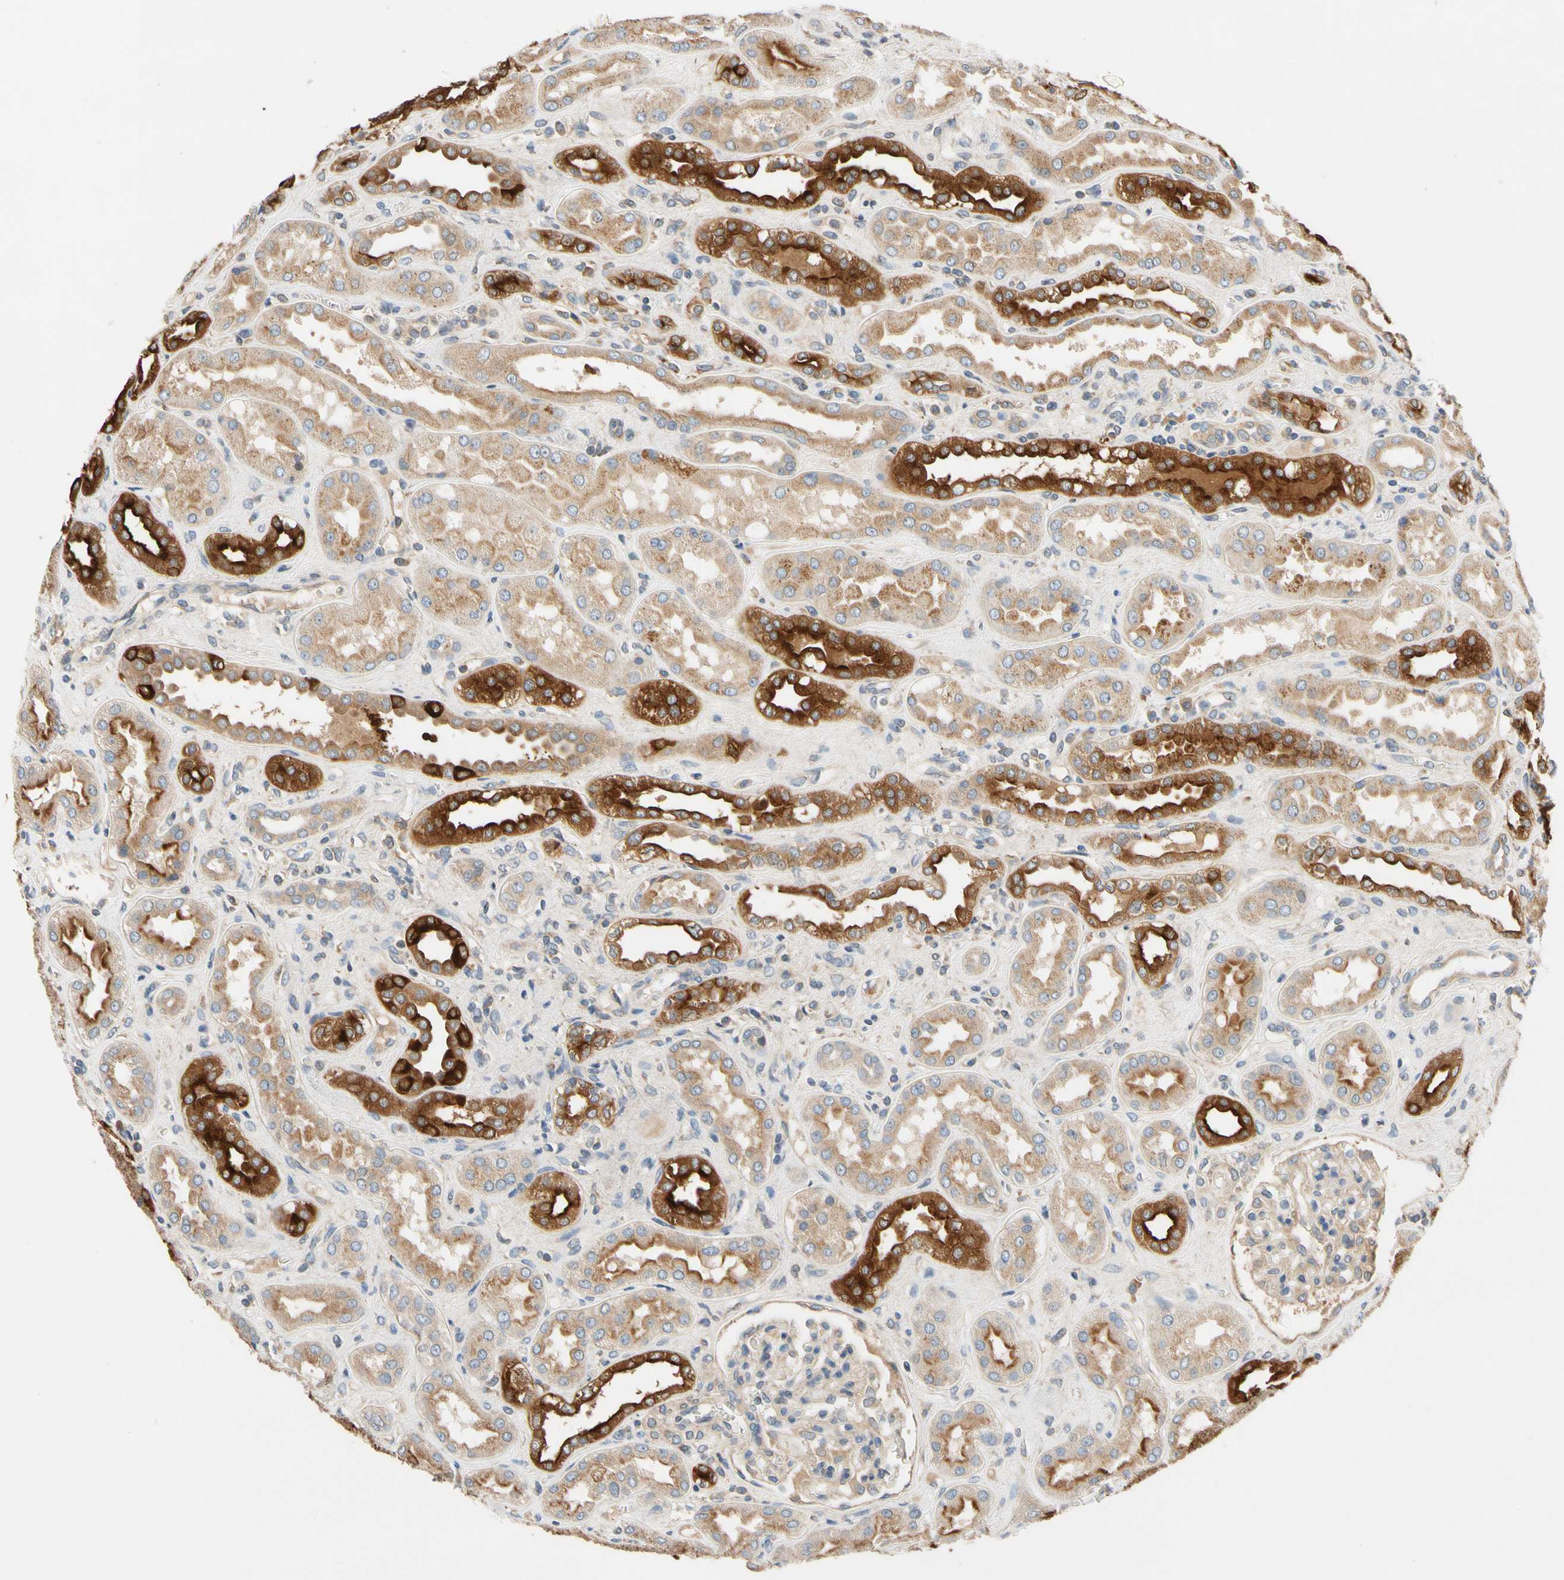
{"staining": {"intensity": "weak", "quantity": "<25%", "location": "cytoplasmic/membranous"}, "tissue": "kidney", "cell_type": "Cells in glomeruli", "image_type": "normal", "snomed": [{"axis": "morphology", "description": "Normal tissue, NOS"}, {"axis": "topography", "description": "Kidney"}], "caption": "The IHC micrograph has no significant expression in cells in glomeruli of kidney.", "gene": "USP12", "patient": {"sex": "male", "age": 59}}